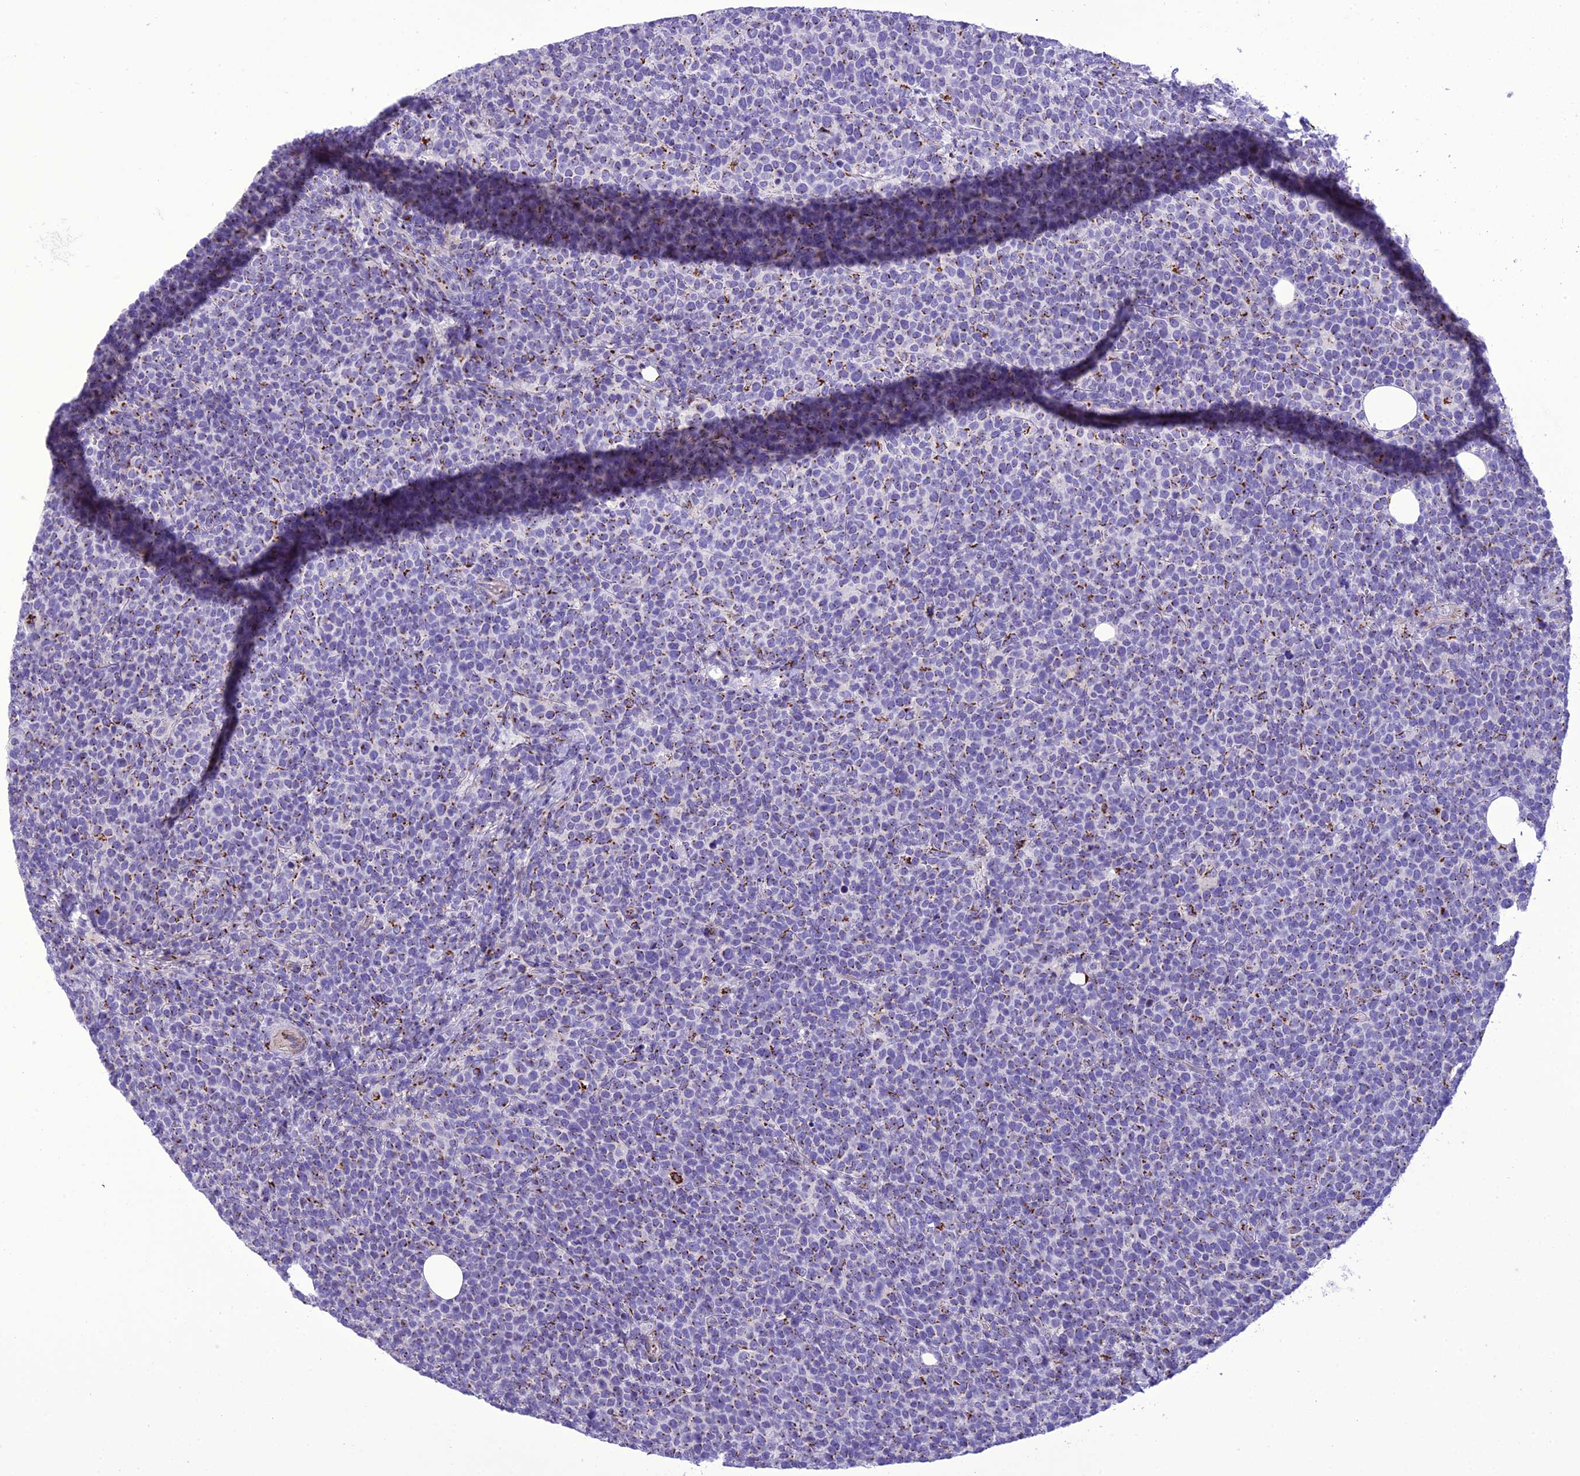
{"staining": {"intensity": "moderate", "quantity": ">75%", "location": "cytoplasmic/membranous"}, "tissue": "lymphoma", "cell_type": "Tumor cells", "image_type": "cancer", "snomed": [{"axis": "morphology", "description": "Malignant lymphoma, non-Hodgkin's type, High grade"}, {"axis": "topography", "description": "Lymph node"}], "caption": "Malignant lymphoma, non-Hodgkin's type (high-grade) stained for a protein demonstrates moderate cytoplasmic/membranous positivity in tumor cells.", "gene": "GOLM2", "patient": {"sex": "male", "age": 61}}